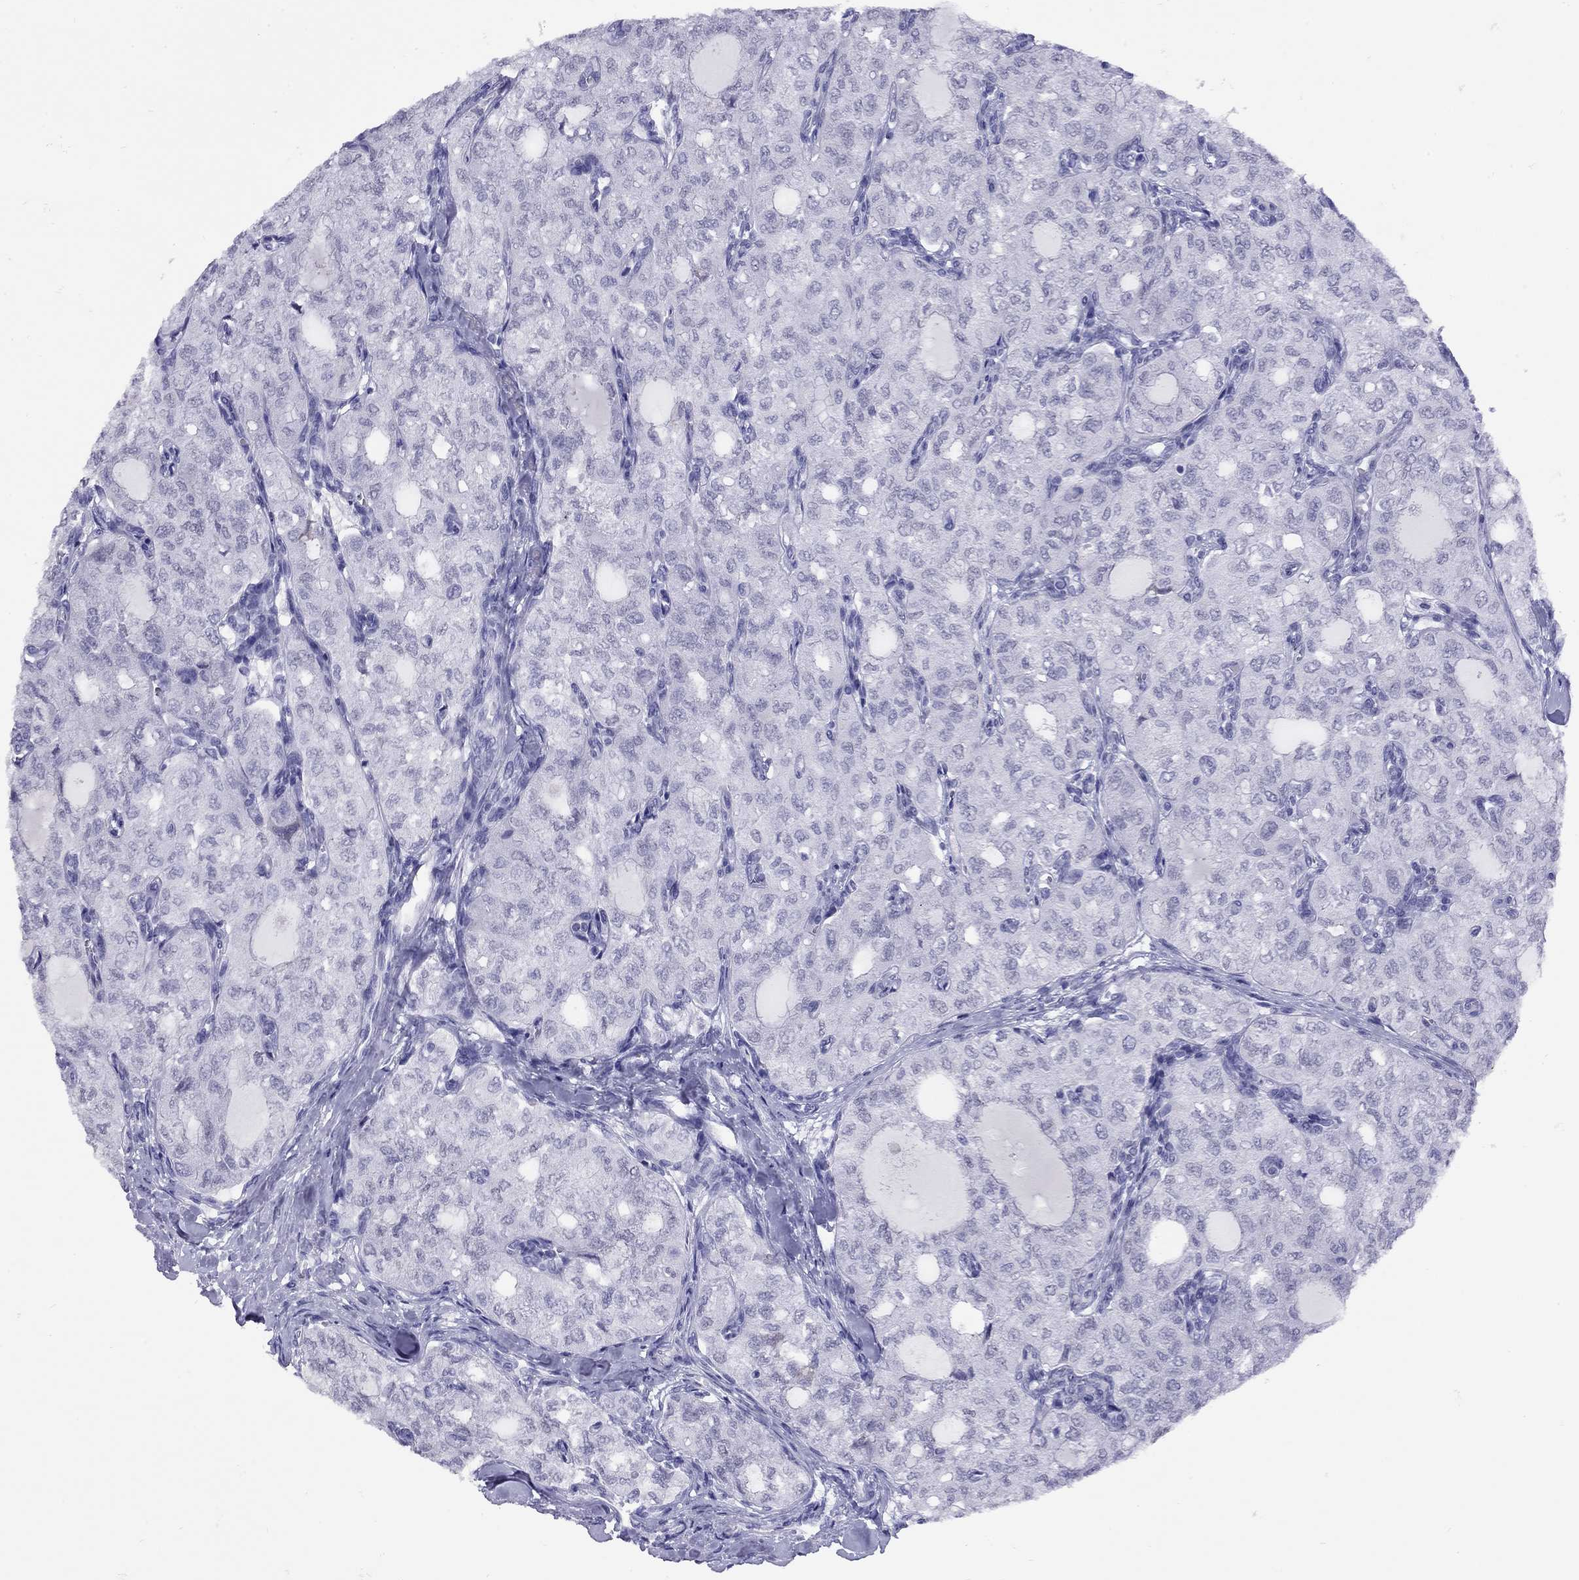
{"staining": {"intensity": "negative", "quantity": "none", "location": "none"}, "tissue": "thyroid cancer", "cell_type": "Tumor cells", "image_type": "cancer", "snomed": [{"axis": "morphology", "description": "Follicular adenoma carcinoma, NOS"}, {"axis": "topography", "description": "Thyroid gland"}], "caption": "Immunohistochemistry (IHC) of thyroid cancer exhibits no expression in tumor cells.", "gene": "LYAR", "patient": {"sex": "male", "age": 75}}